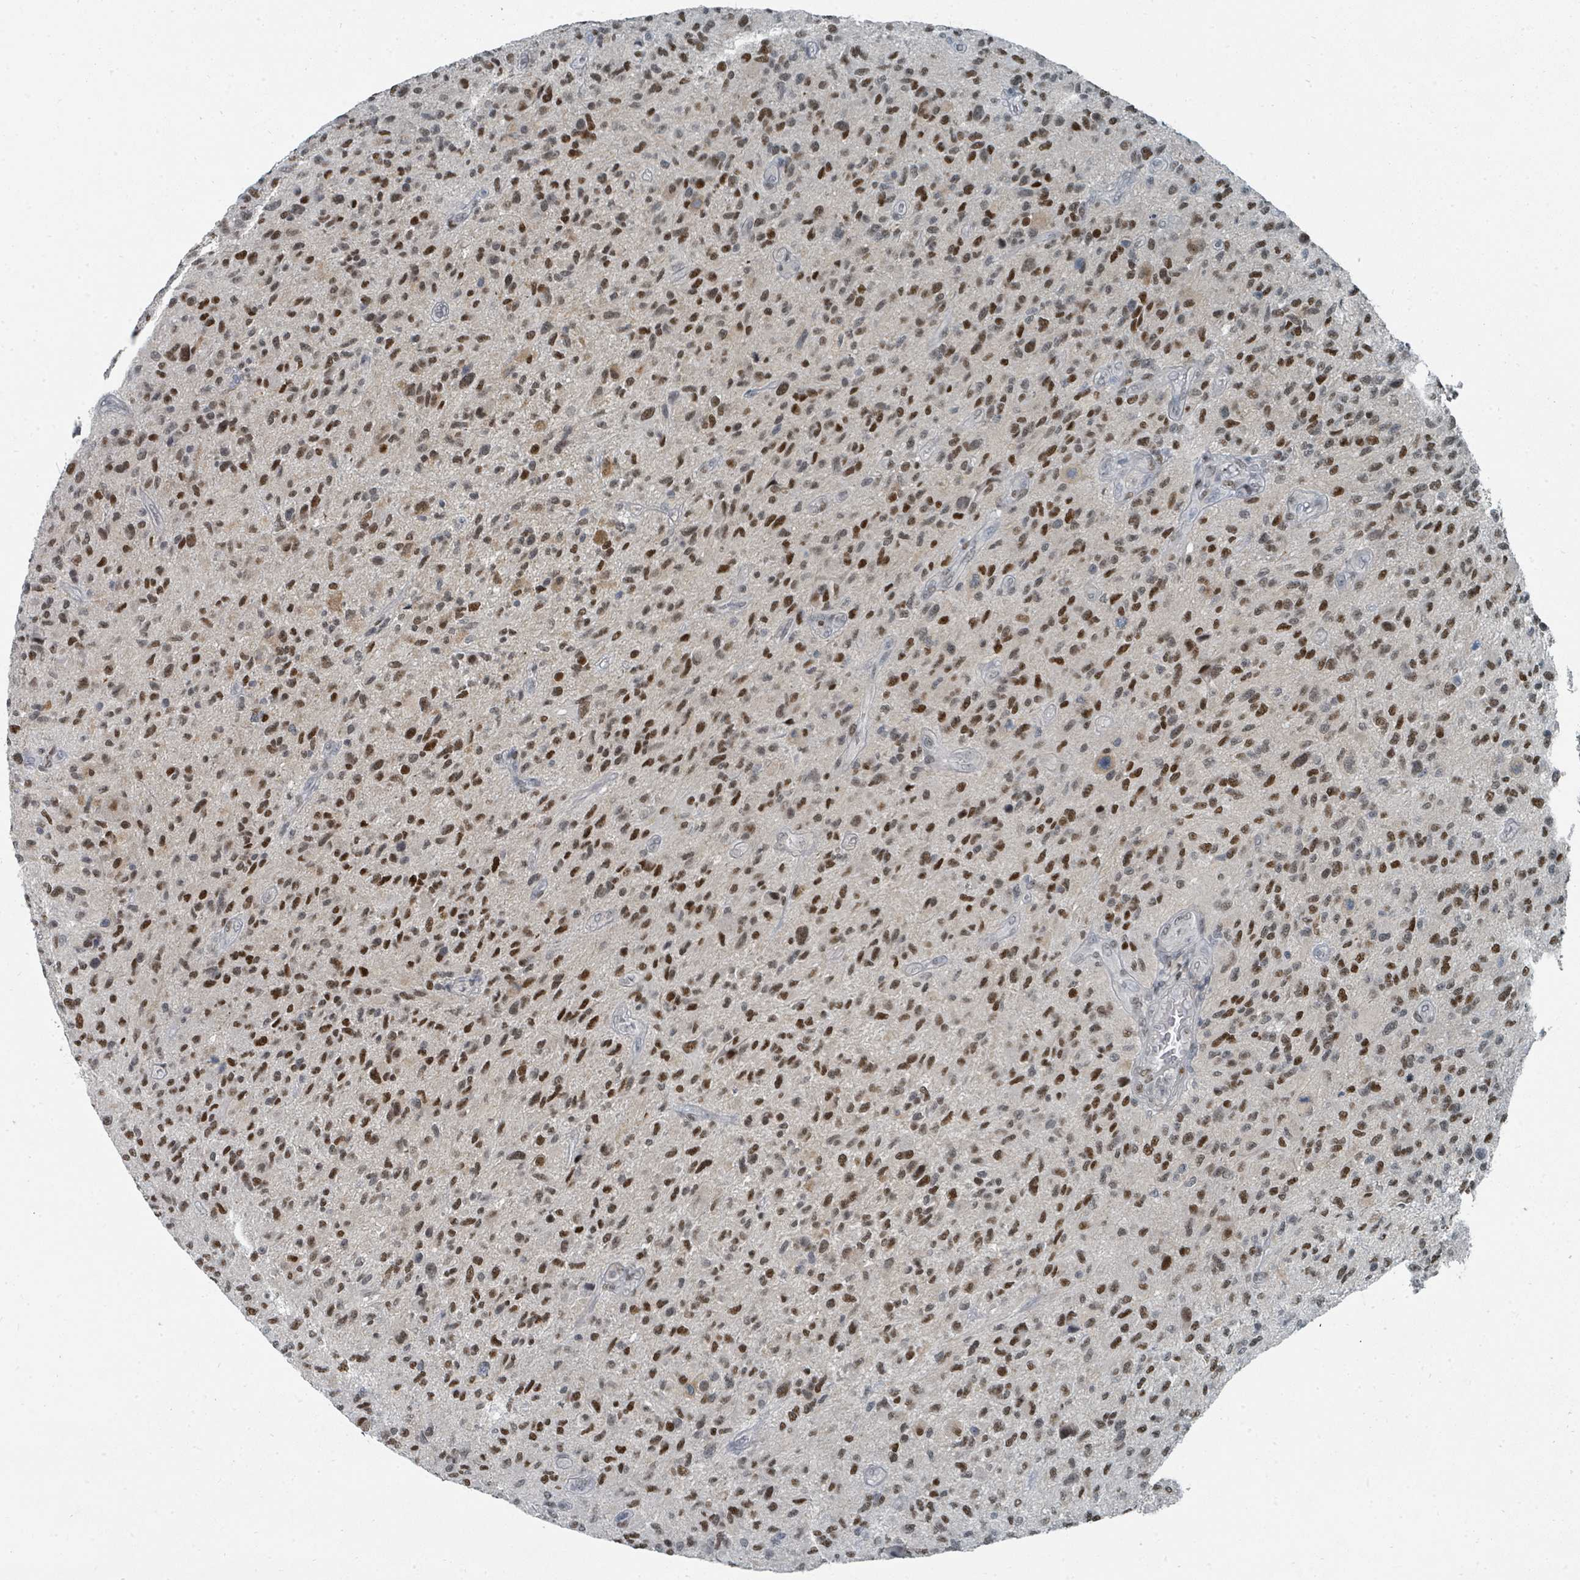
{"staining": {"intensity": "strong", "quantity": ">75%", "location": "nuclear"}, "tissue": "glioma", "cell_type": "Tumor cells", "image_type": "cancer", "snomed": [{"axis": "morphology", "description": "Glioma, malignant, High grade"}, {"axis": "topography", "description": "Brain"}], "caption": "Glioma stained with a protein marker reveals strong staining in tumor cells.", "gene": "UCK1", "patient": {"sex": "male", "age": 47}}